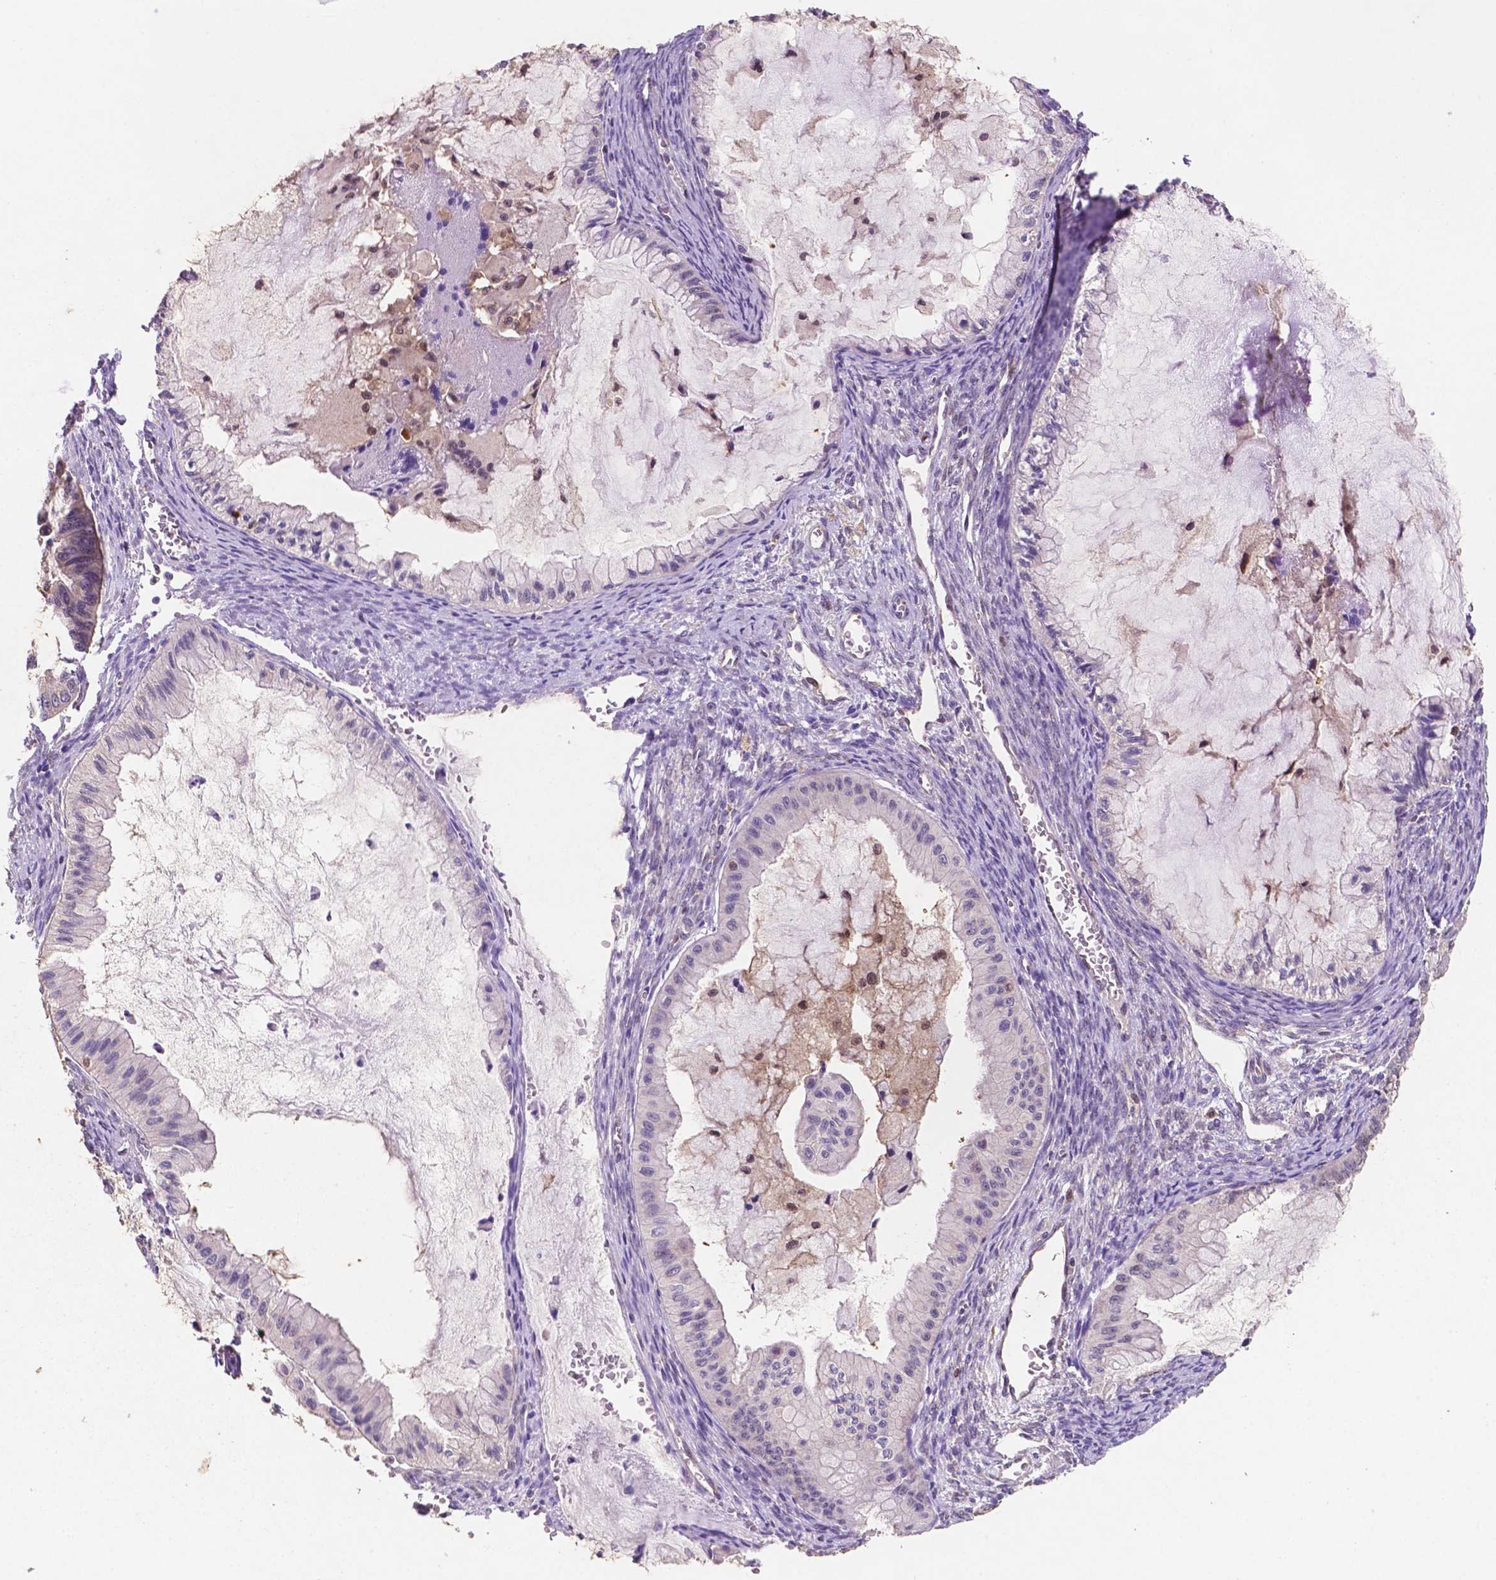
{"staining": {"intensity": "negative", "quantity": "none", "location": "none"}, "tissue": "ovarian cancer", "cell_type": "Tumor cells", "image_type": "cancer", "snomed": [{"axis": "morphology", "description": "Cystadenocarcinoma, mucinous, NOS"}, {"axis": "topography", "description": "Ovary"}], "caption": "Immunohistochemistry photomicrograph of neoplastic tissue: human ovarian cancer (mucinous cystadenocarcinoma) stained with DAB reveals no significant protein staining in tumor cells. (IHC, brightfield microscopy, high magnification).", "gene": "UBE2L6", "patient": {"sex": "female", "age": 72}}